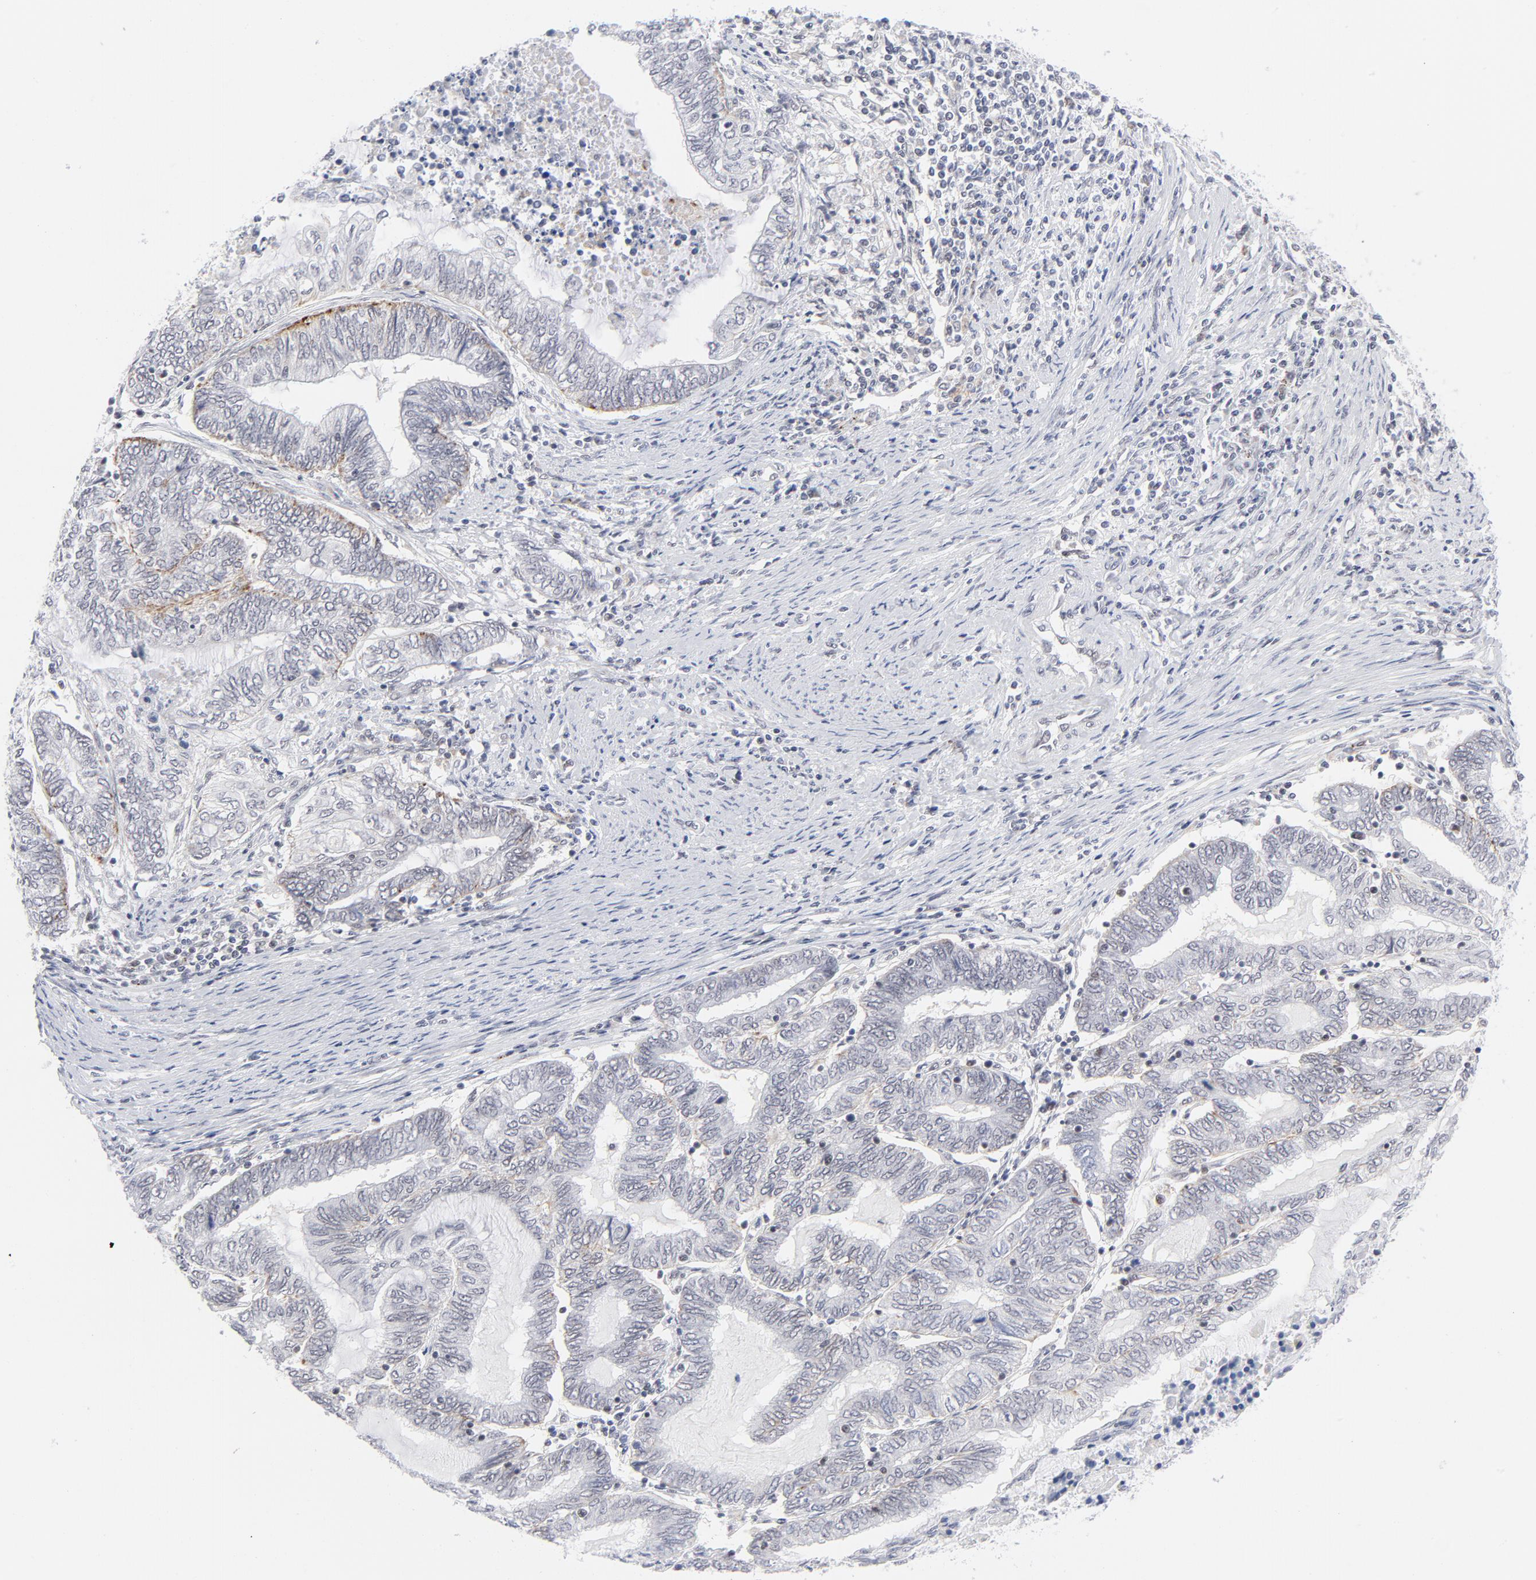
{"staining": {"intensity": "moderate", "quantity": "<25%", "location": "cytoplasmic/membranous"}, "tissue": "endometrial cancer", "cell_type": "Tumor cells", "image_type": "cancer", "snomed": [{"axis": "morphology", "description": "Adenocarcinoma, NOS"}, {"axis": "topography", "description": "Uterus"}, {"axis": "topography", "description": "Endometrium"}], "caption": "Brown immunohistochemical staining in endometrial cancer displays moderate cytoplasmic/membranous staining in about <25% of tumor cells. (DAB (3,3'-diaminobenzidine) = brown stain, brightfield microscopy at high magnification).", "gene": "BAP1", "patient": {"sex": "female", "age": 70}}